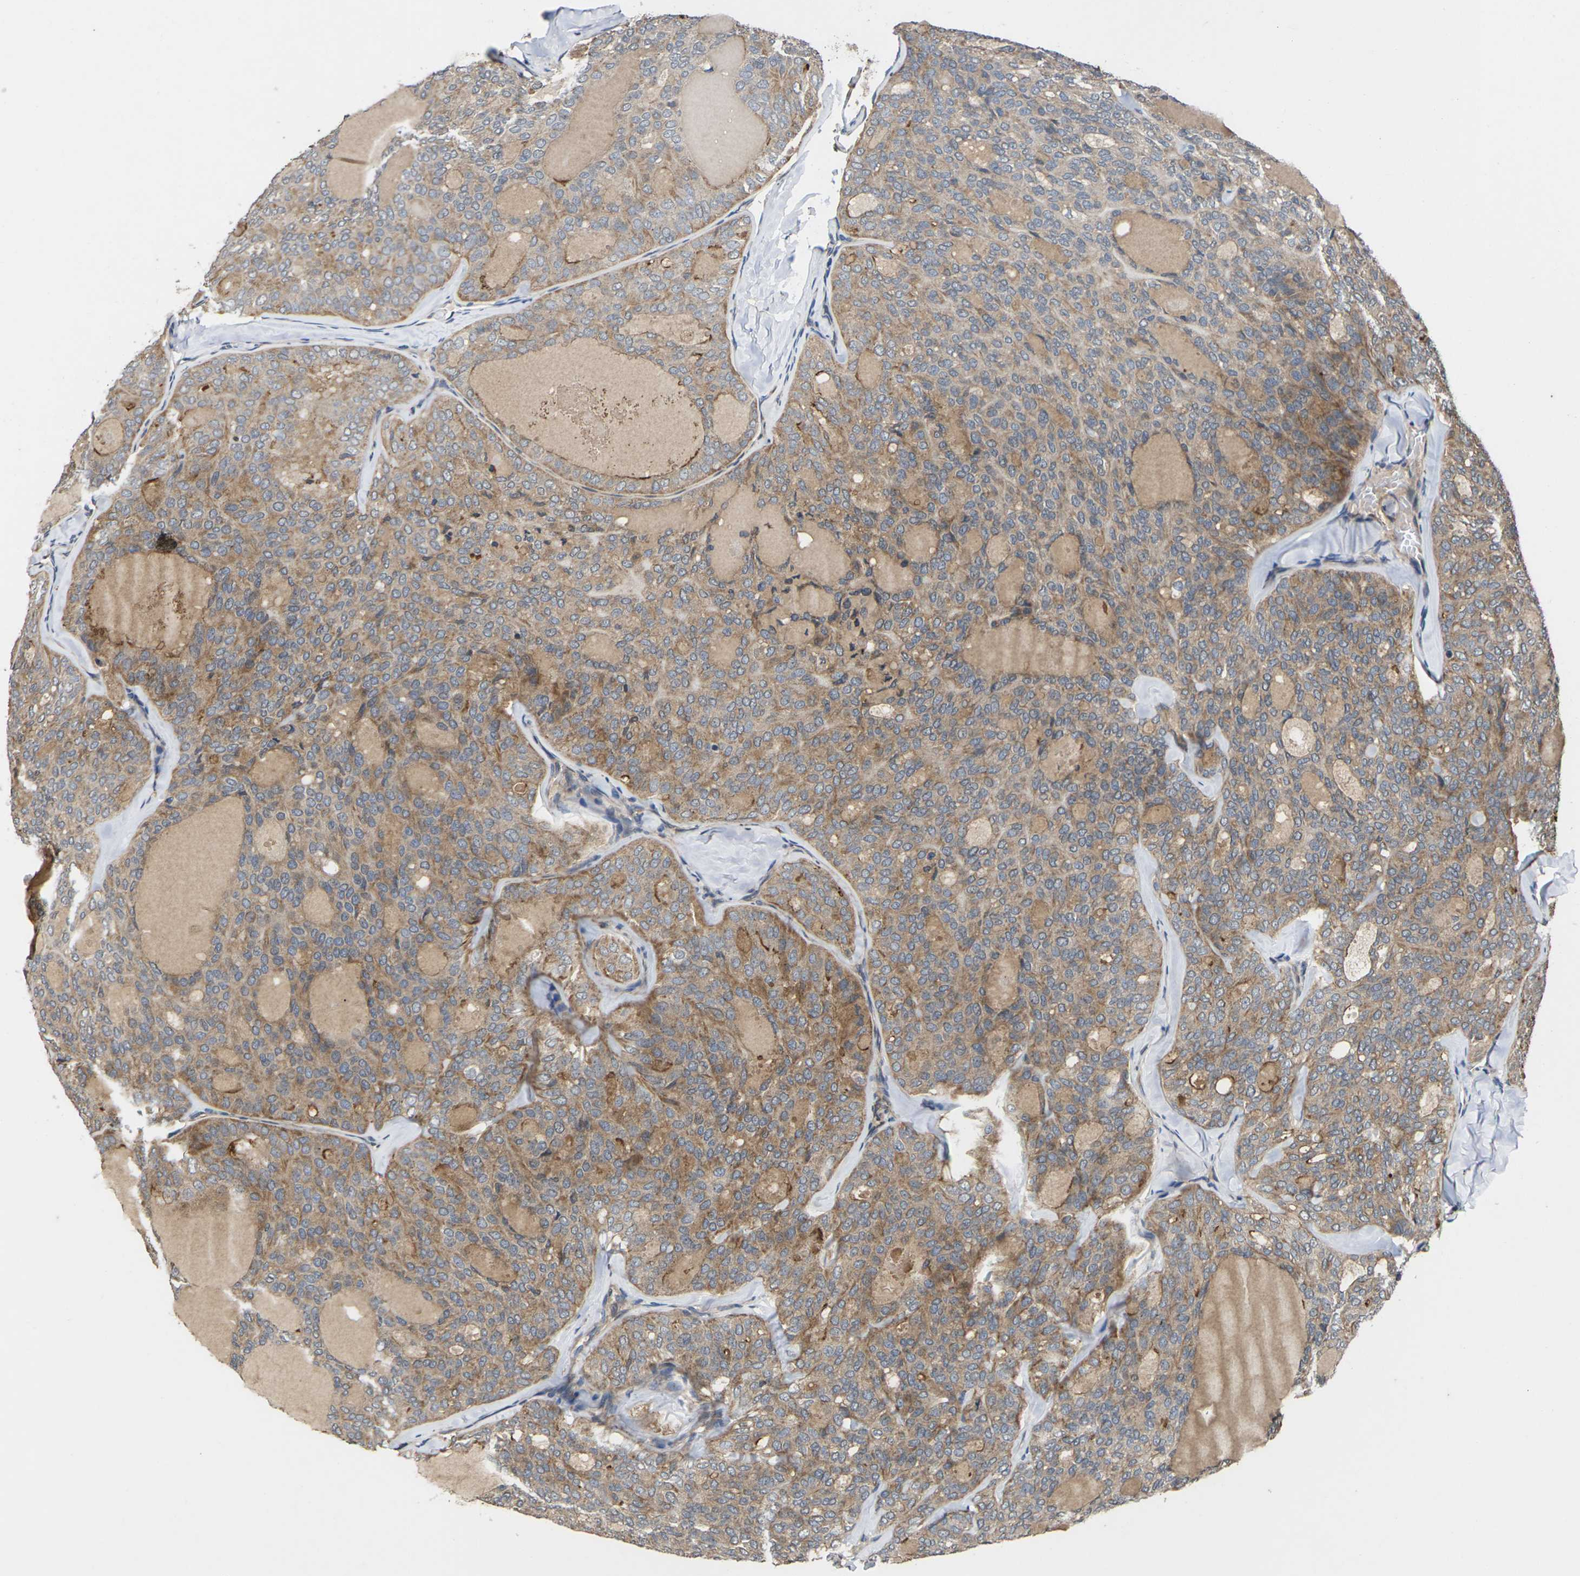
{"staining": {"intensity": "moderate", "quantity": ">75%", "location": "cytoplasmic/membranous"}, "tissue": "thyroid cancer", "cell_type": "Tumor cells", "image_type": "cancer", "snomed": [{"axis": "morphology", "description": "Follicular adenoma carcinoma, NOS"}, {"axis": "topography", "description": "Thyroid gland"}], "caption": "Tumor cells show medium levels of moderate cytoplasmic/membranous positivity in about >75% of cells in human thyroid cancer (follicular adenoma carcinoma).", "gene": "DKK2", "patient": {"sex": "male", "age": 75}}